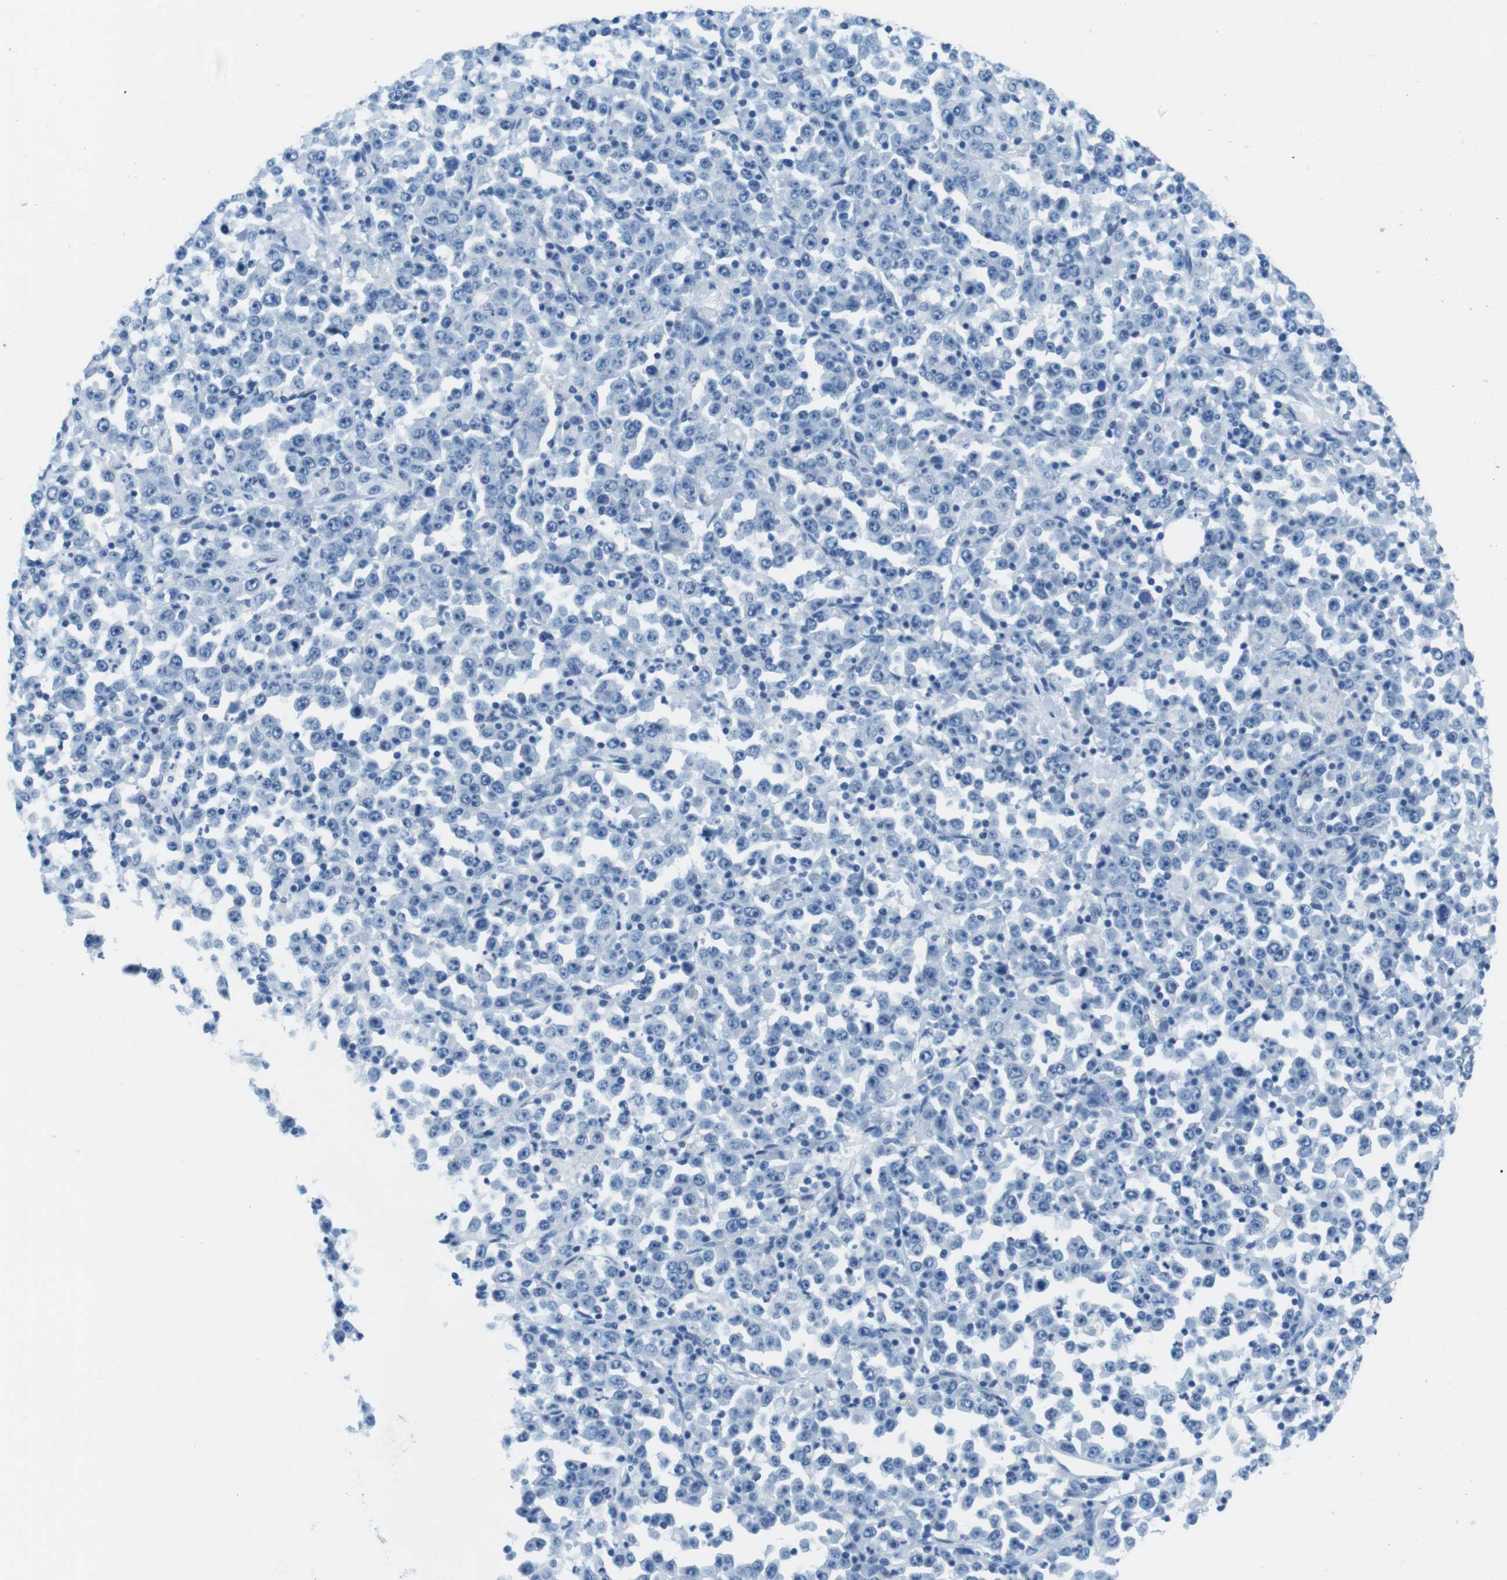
{"staining": {"intensity": "negative", "quantity": "none", "location": "none"}, "tissue": "stomach cancer", "cell_type": "Tumor cells", "image_type": "cancer", "snomed": [{"axis": "morphology", "description": "Normal tissue, NOS"}, {"axis": "morphology", "description": "Adenocarcinoma, NOS"}, {"axis": "topography", "description": "Stomach, upper"}, {"axis": "topography", "description": "Stomach"}], "caption": "A high-resolution photomicrograph shows immunohistochemistry staining of stomach cancer (adenocarcinoma), which reveals no significant expression in tumor cells. The staining was performed using DAB to visualize the protein expression in brown, while the nuclei were stained in blue with hematoxylin (Magnification: 20x).", "gene": "TFAP2C", "patient": {"sex": "male", "age": 59}}